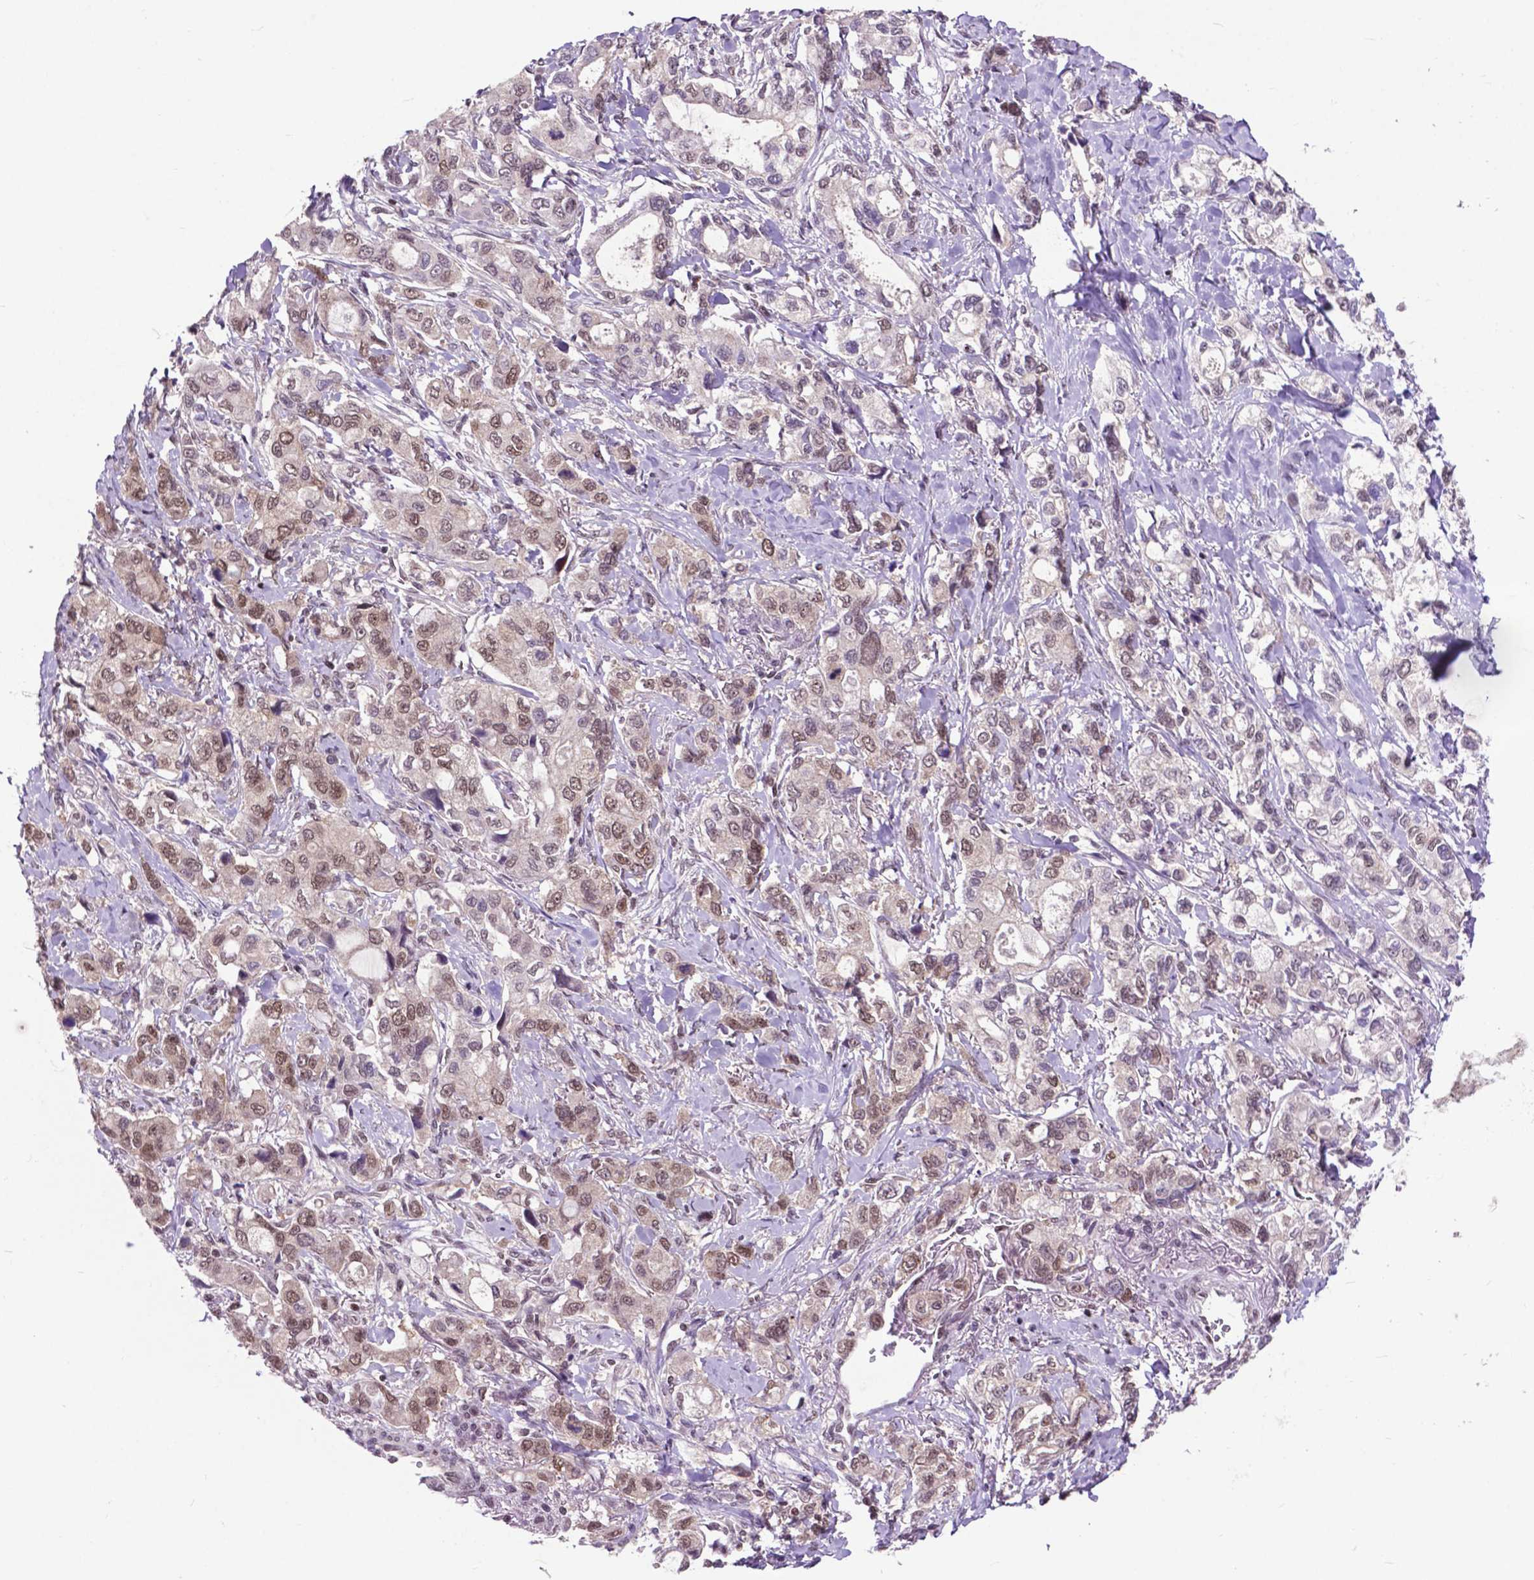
{"staining": {"intensity": "weak", "quantity": ">75%", "location": "nuclear"}, "tissue": "stomach cancer", "cell_type": "Tumor cells", "image_type": "cancer", "snomed": [{"axis": "morphology", "description": "Adenocarcinoma, NOS"}, {"axis": "topography", "description": "Stomach"}], "caption": "Immunohistochemistry (DAB (3,3'-diaminobenzidine)) staining of human stomach adenocarcinoma displays weak nuclear protein expression in approximately >75% of tumor cells. Immunohistochemistry stains the protein of interest in brown and the nuclei are stained blue.", "gene": "FAF1", "patient": {"sex": "male", "age": 63}}